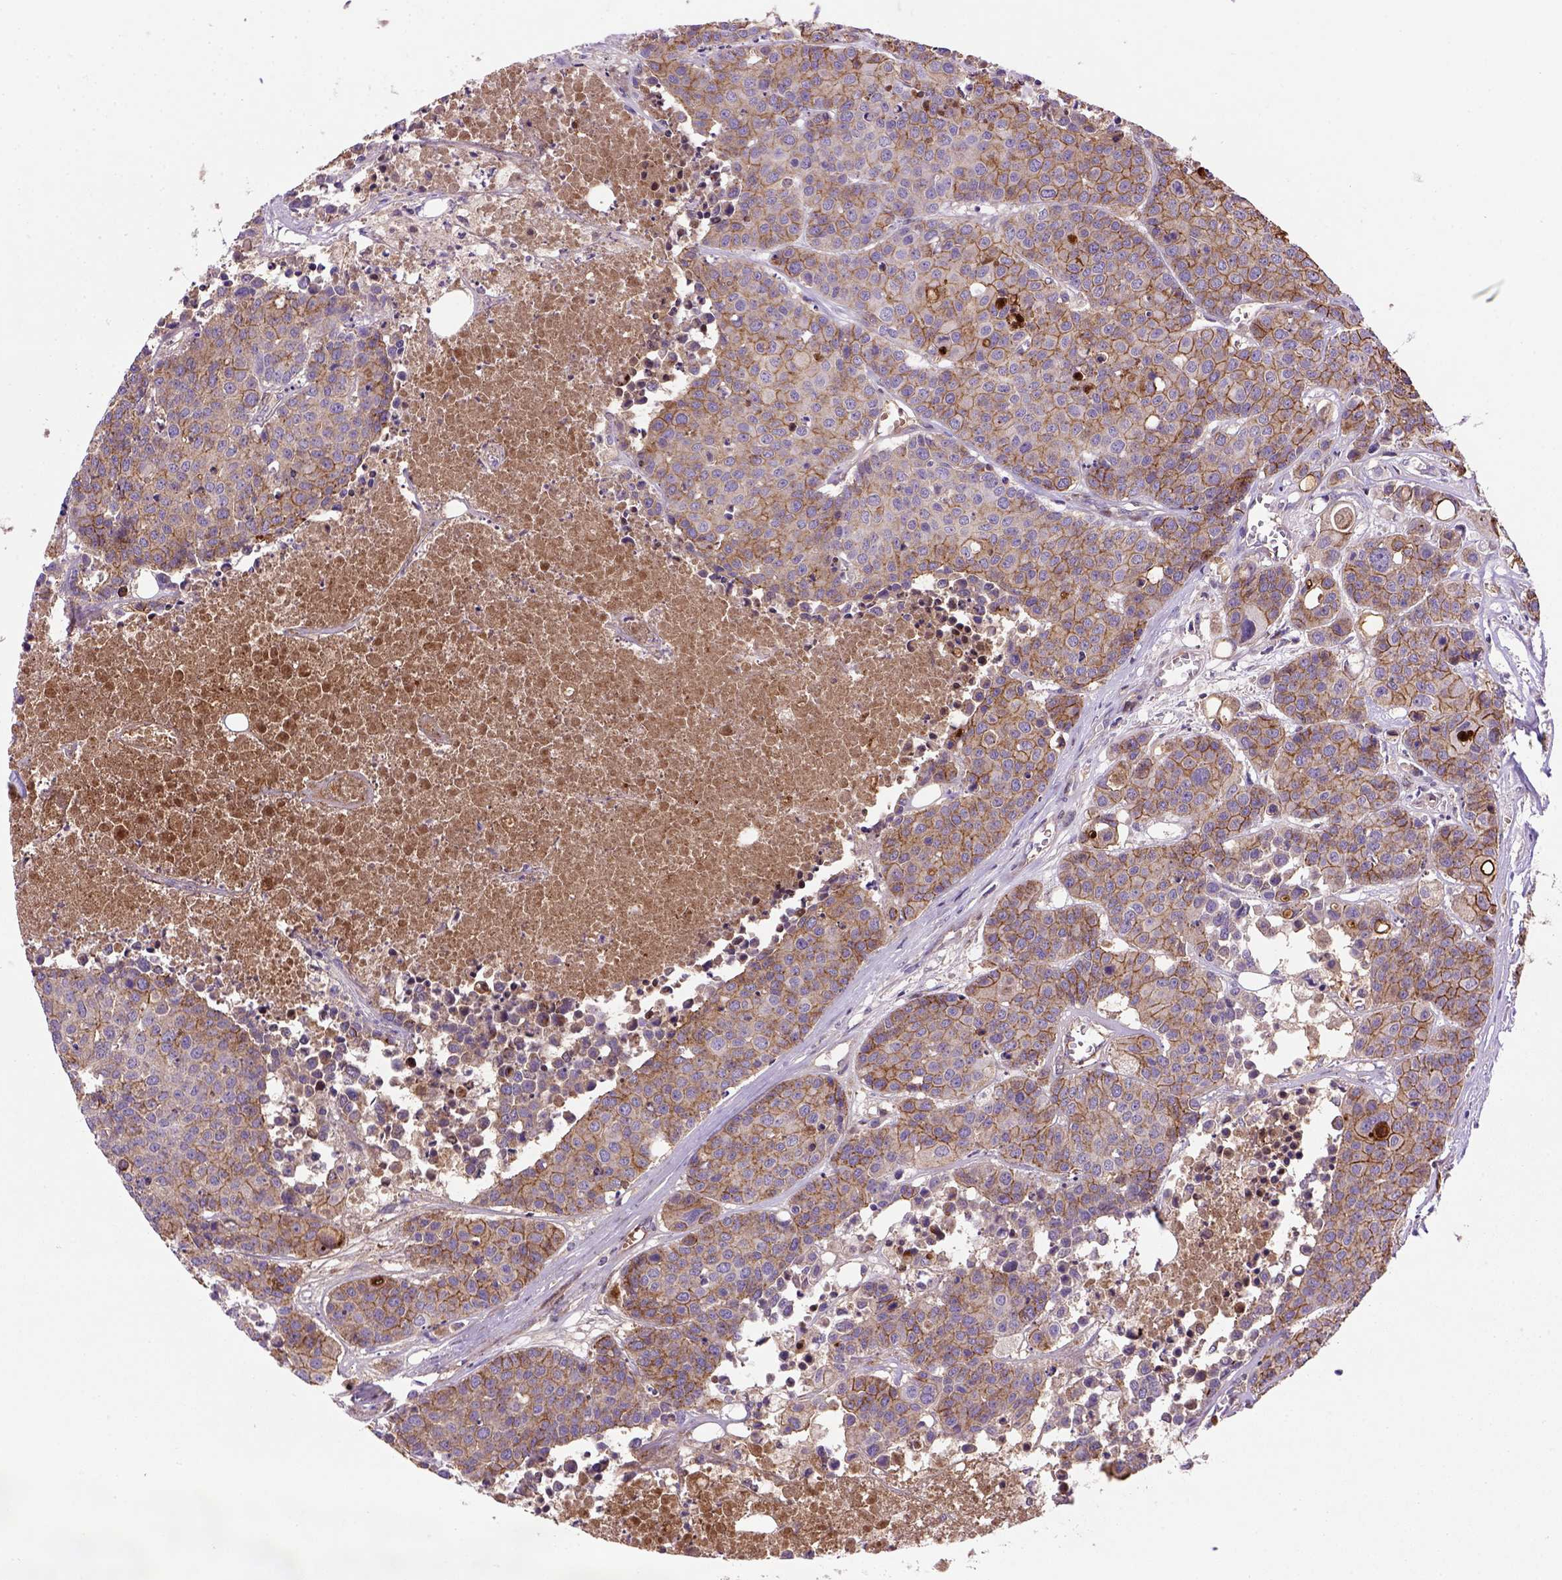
{"staining": {"intensity": "moderate", "quantity": ">75%", "location": "cytoplasmic/membranous"}, "tissue": "carcinoid", "cell_type": "Tumor cells", "image_type": "cancer", "snomed": [{"axis": "morphology", "description": "Carcinoid, malignant, NOS"}, {"axis": "topography", "description": "Colon"}], "caption": "The image exhibits a brown stain indicating the presence of a protein in the cytoplasmic/membranous of tumor cells in carcinoid.", "gene": "CDH1", "patient": {"sex": "male", "age": 81}}